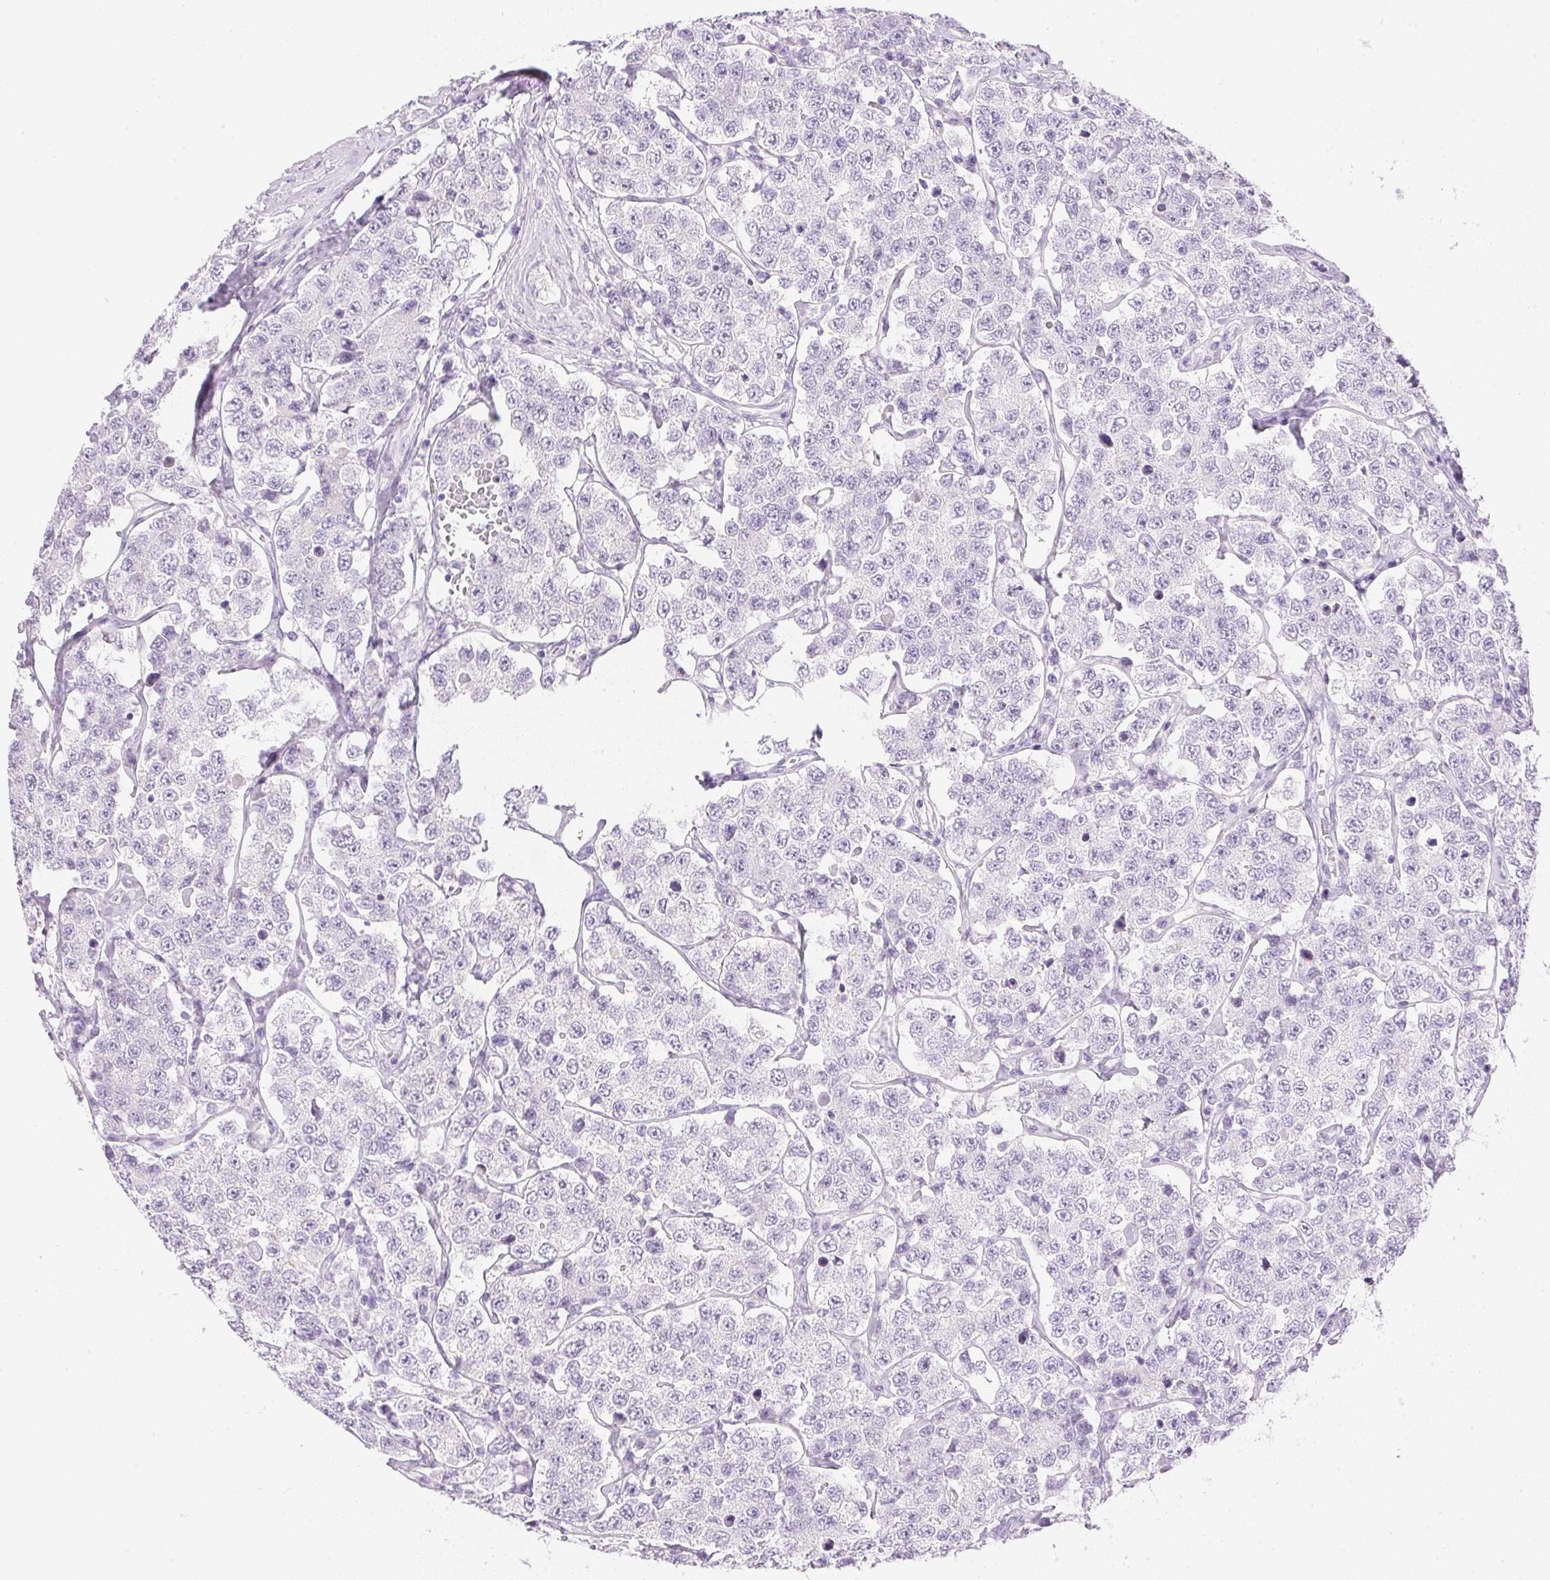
{"staining": {"intensity": "negative", "quantity": "none", "location": "none"}, "tissue": "testis cancer", "cell_type": "Tumor cells", "image_type": "cancer", "snomed": [{"axis": "morphology", "description": "Seminoma, NOS"}, {"axis": "topography", "description": "Testis"}], "caption": "Testis cancer was stained to show a protein in brown. There is no significant positivity in tumor cells.", "gene": "CTRL", "patient": {"sex": "male", "age": 34}}